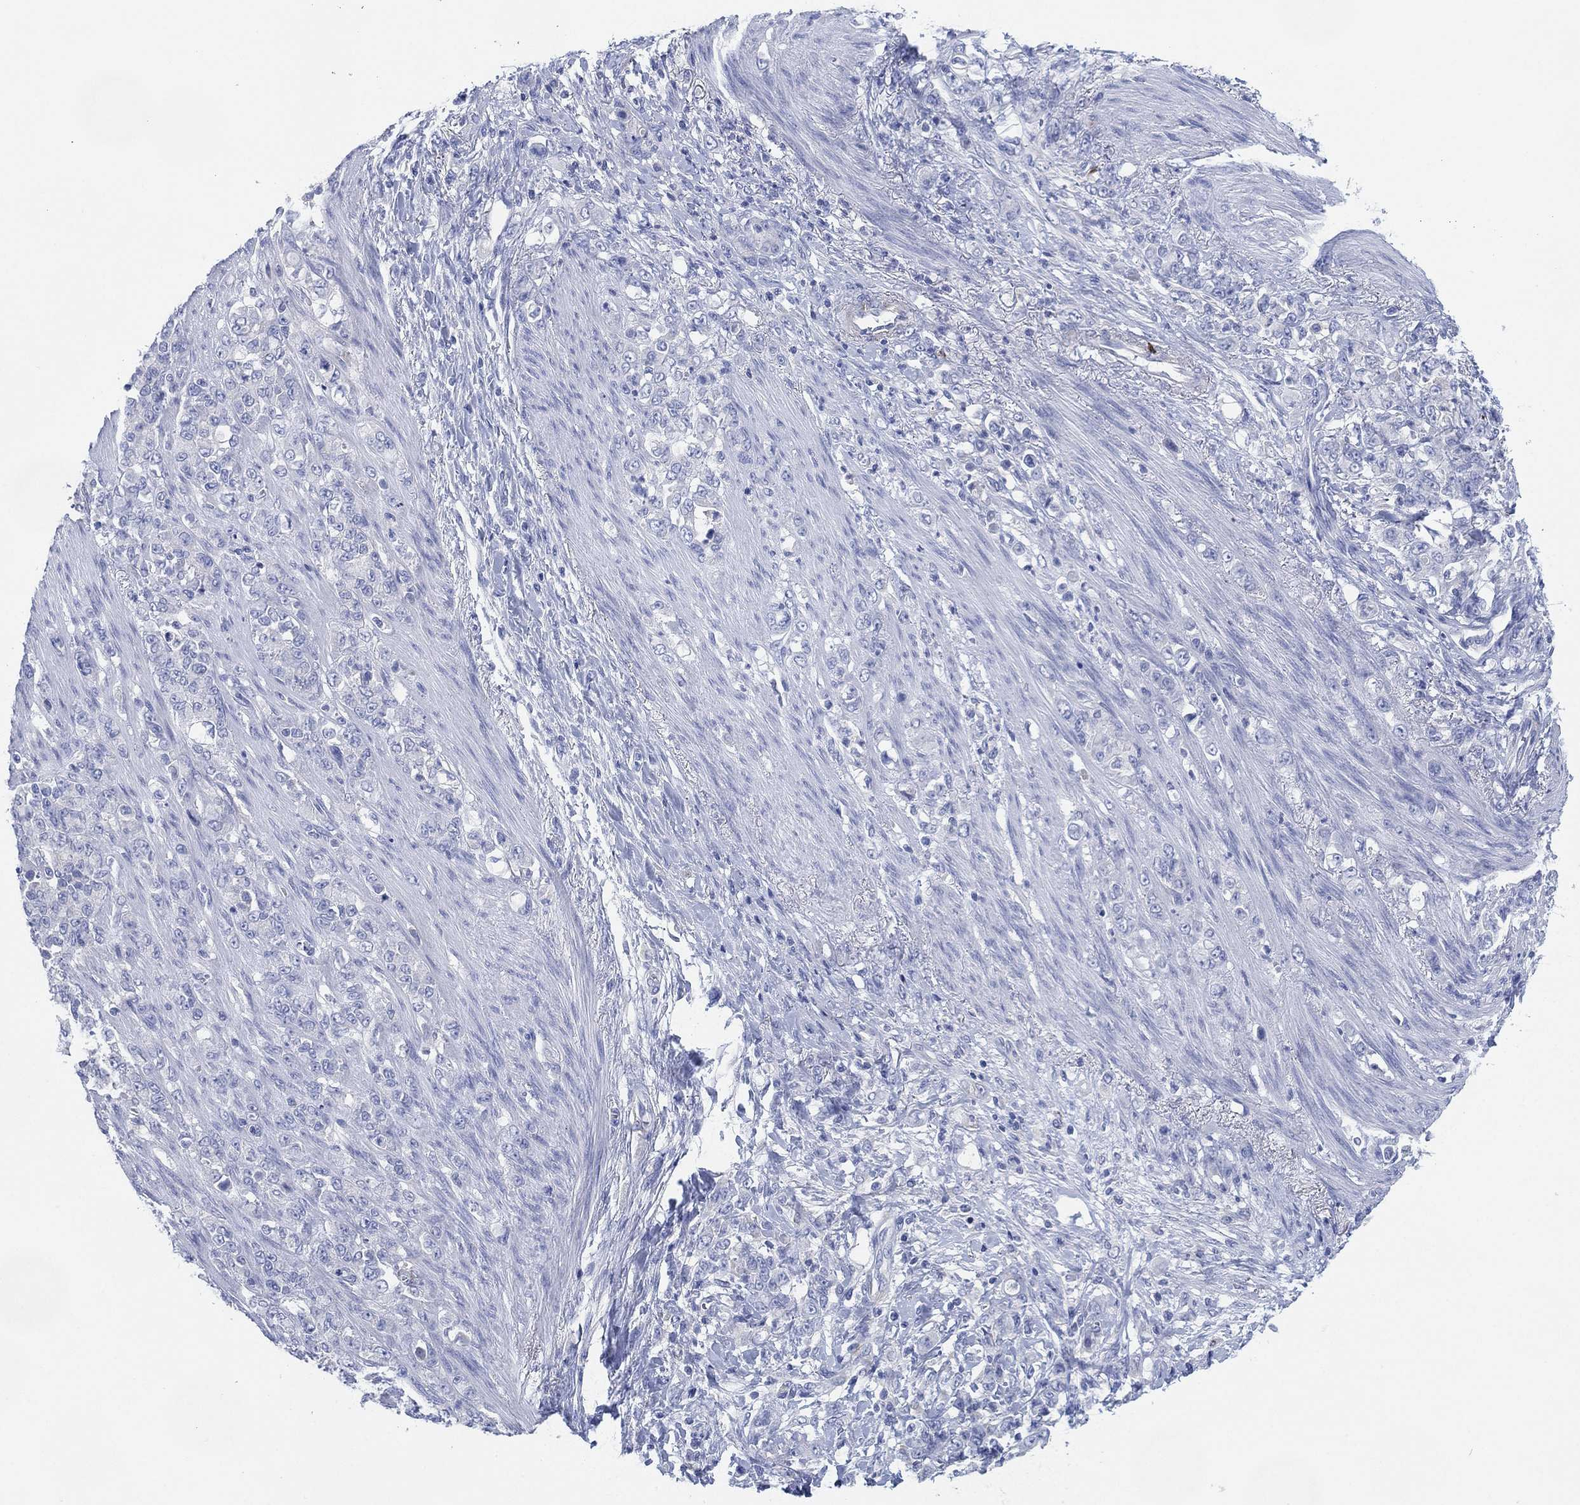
{"staining": {"intensity": "negative", "quantity": "none", "location": "none"}, "tissue": "stomach cancer", "cell_type": "Tumor cells", "image_type": "cancer", "snomed": [{"axis": "morphology", "description": "Adenocarcinoma, NOS"}, {"axis": "topography", "description": "Stomach"}], "caption": "An image of human stomach adenocarcinoma is negative for staining in tumor cells.", "gene": "ADAD2", "patient": {"sex": "female", "age": 79}}